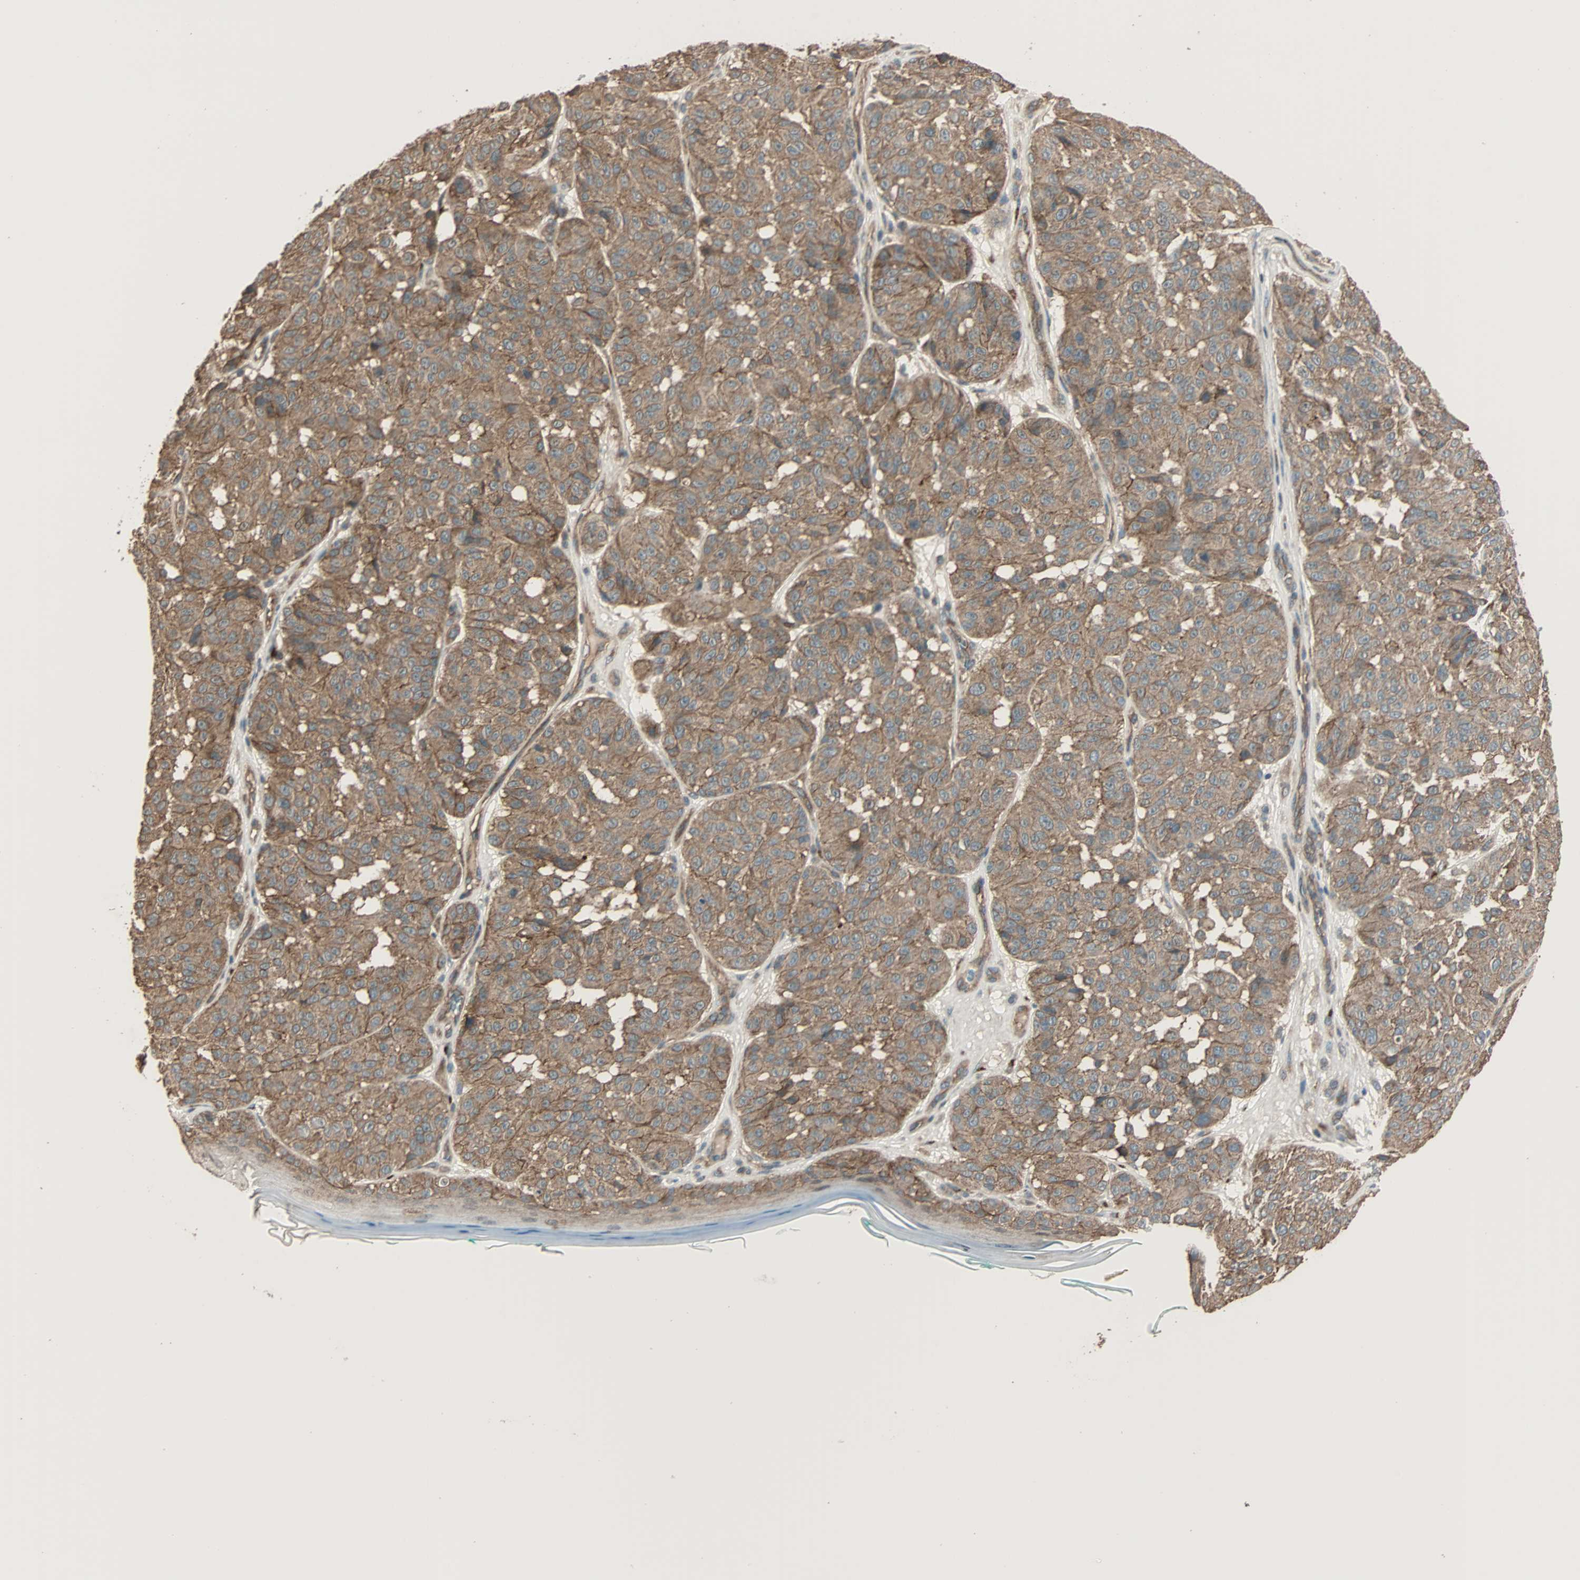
{"staining": {"intensity": "moderate", "quantity": ">75%", "location": "cytoplasmic/membranous"}, "tissue": "melanoma", "cell_type": "Tumor cells", "image_type": "cancer", "snomed": [{"axis": "morphology", "description": "Malignant melanoma, NOS"}, {"axis": "topography", "description": "Skin"}], "caption": "Tumor cells display medium levels of moderate cytoplasmic/membranous positivity in about >75% of cells in malignant melanoma.", "gene": "MAP3K21", "patient": {"sex": "female", "age": 46}}